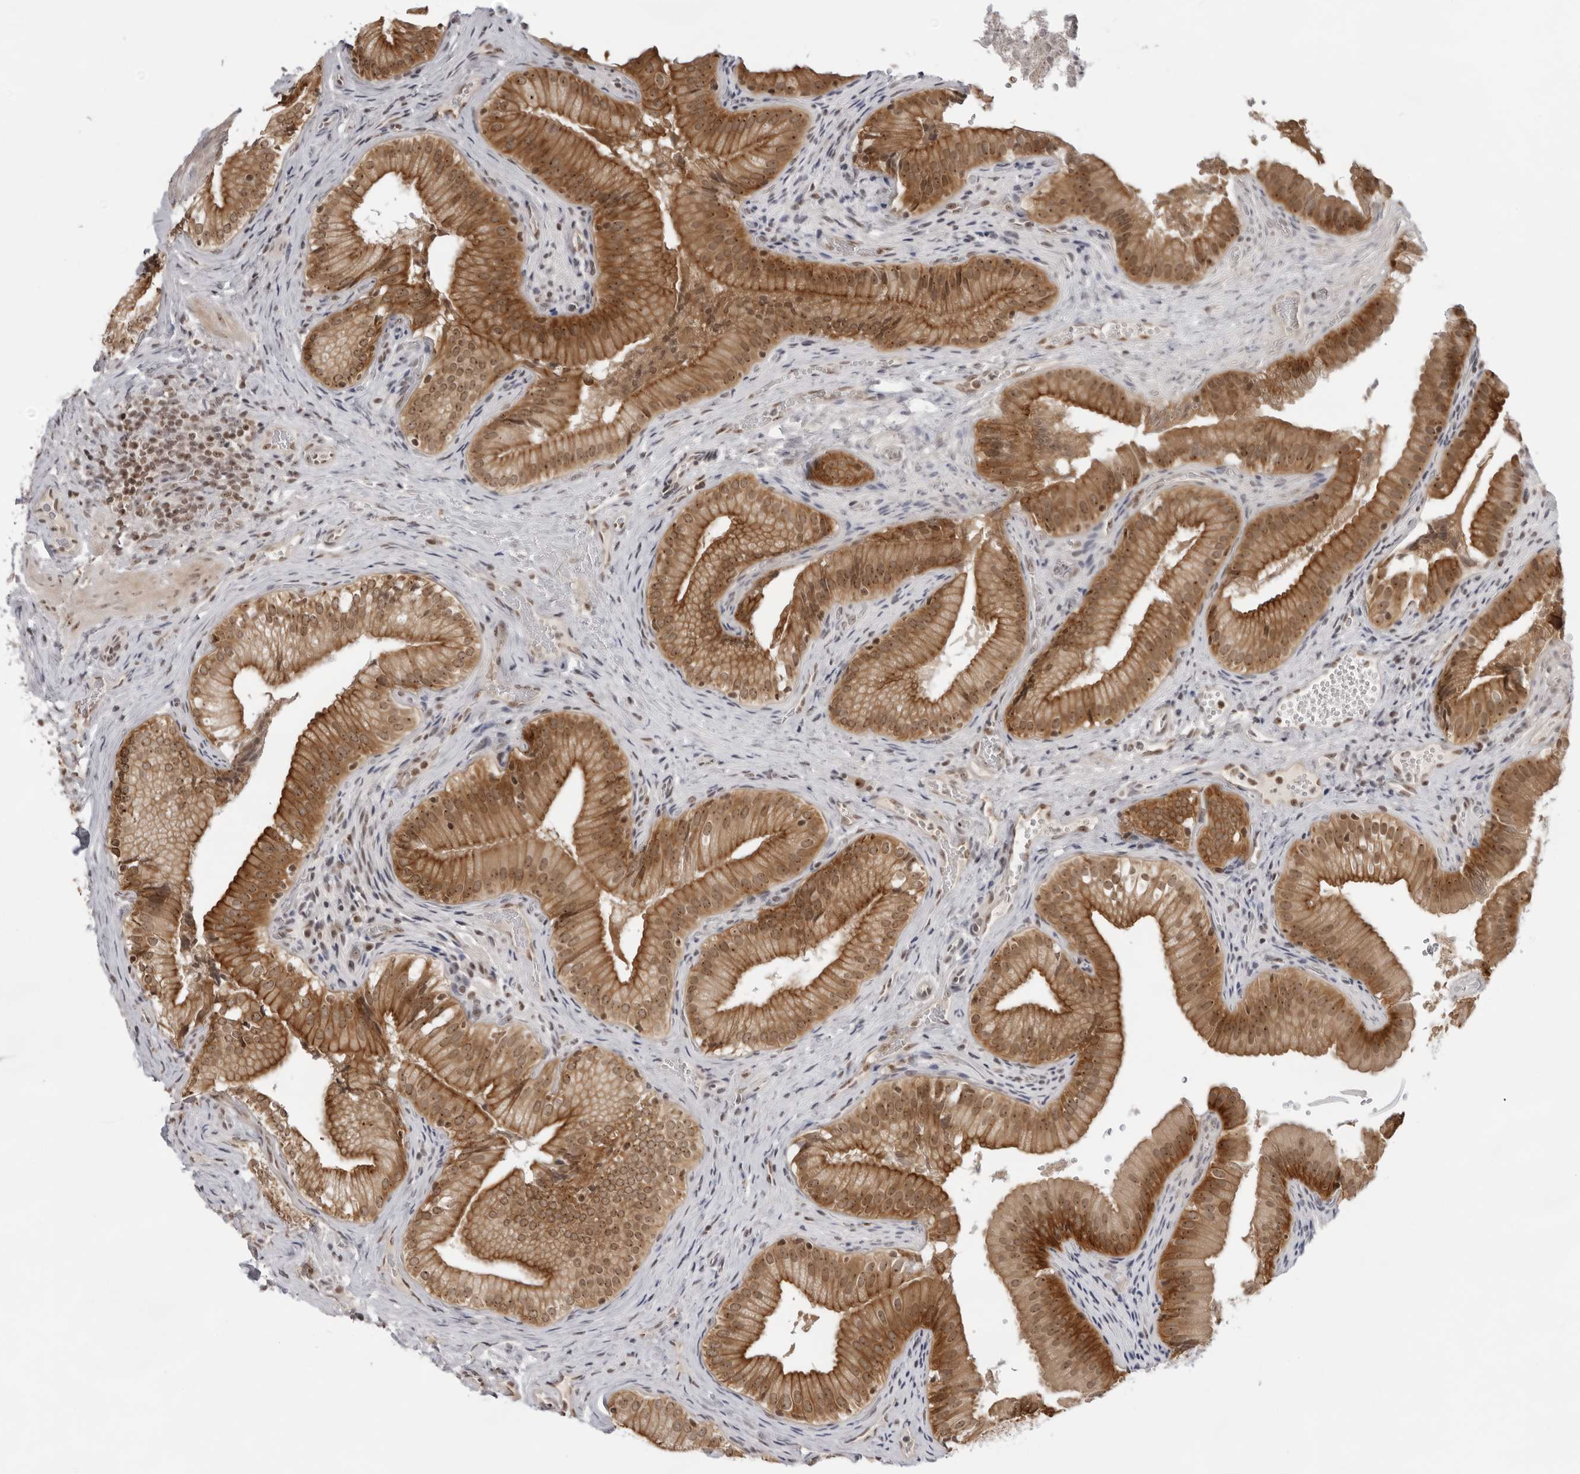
{"staining": {"intensity": "strong", "quantity": ">75%", "location": "cytoplasmic/membranous,nuclear"}, "tissue": "gallbladder", "cell_type": "Glandular cells", "image_type": "normal", "snomed": [{"axis": "morphology", "description": "Normal tissue, NOS"}, {"axis": "topography", "description": "Gallbladder"}], "caption": "Gallbladder stained with a brown dye displays strong cytoplasmic/membranous,nuclear positive expression in about >75% of glandular cells.", "gene": "EXOSC10", "patient": {"sex": "female", "age": 30}}